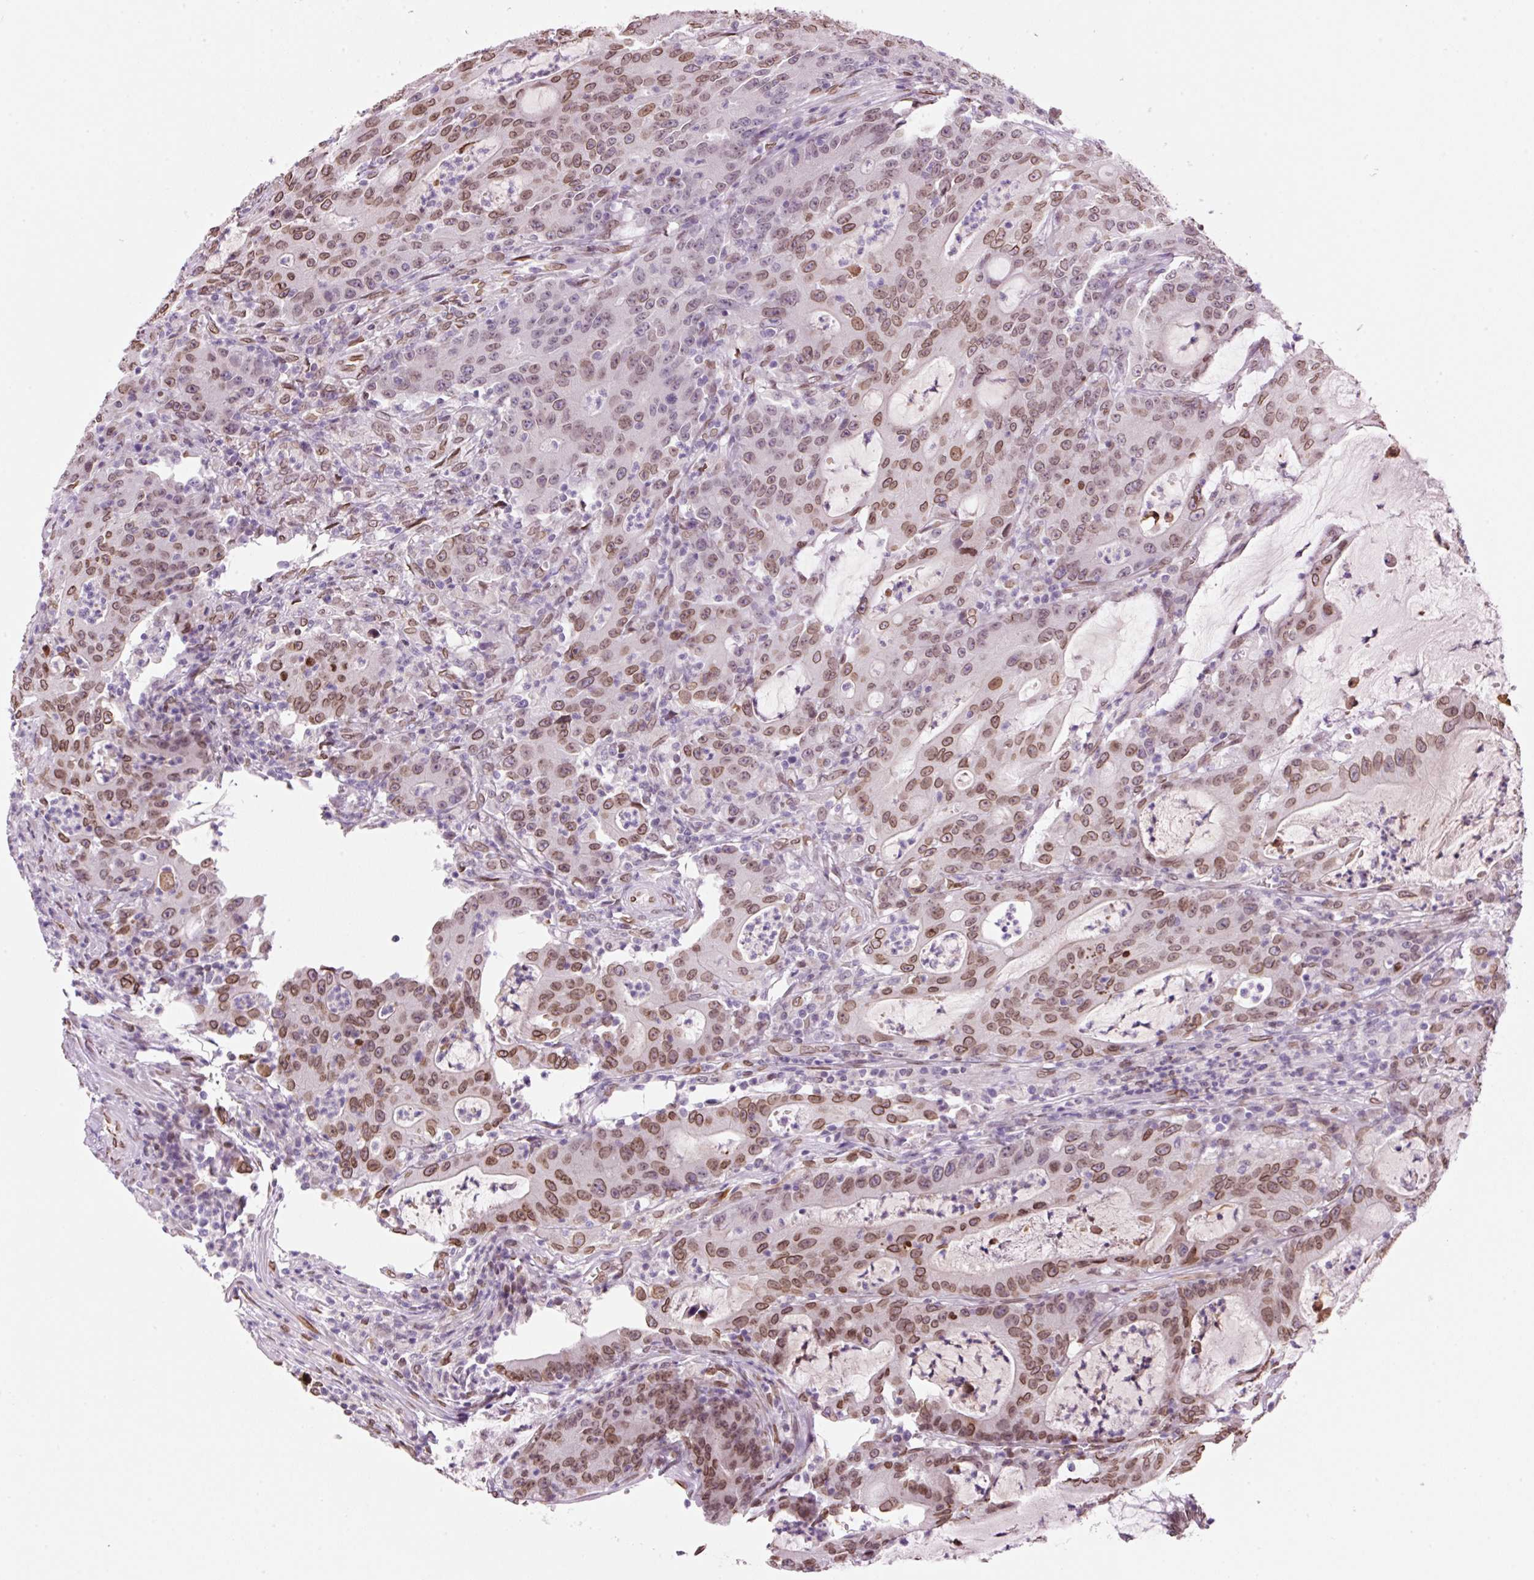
{"staining": {"intensity": "moderate", "quantity": ">75%", "location": "cytoplasmic/membranous,nuclear"}, "tissue": "colorectal cancer", "cell_type": "Tumor cells", "image_type": "cancer", "snomed": [{"axis": "morphology", "description": "Adenocarcinoma, NOS"}, {"axis": "topography", "description": "Colon"}], "caption": "Immunohistochemical staining of colorectal adenocarcinoma demonstrates medium levels of moderate cytoplasmic/membranous and nuclear expression in about >75% of tumor cells.", "gene": "ZNF224", "patient": {"sex": "male", "age": 83}}